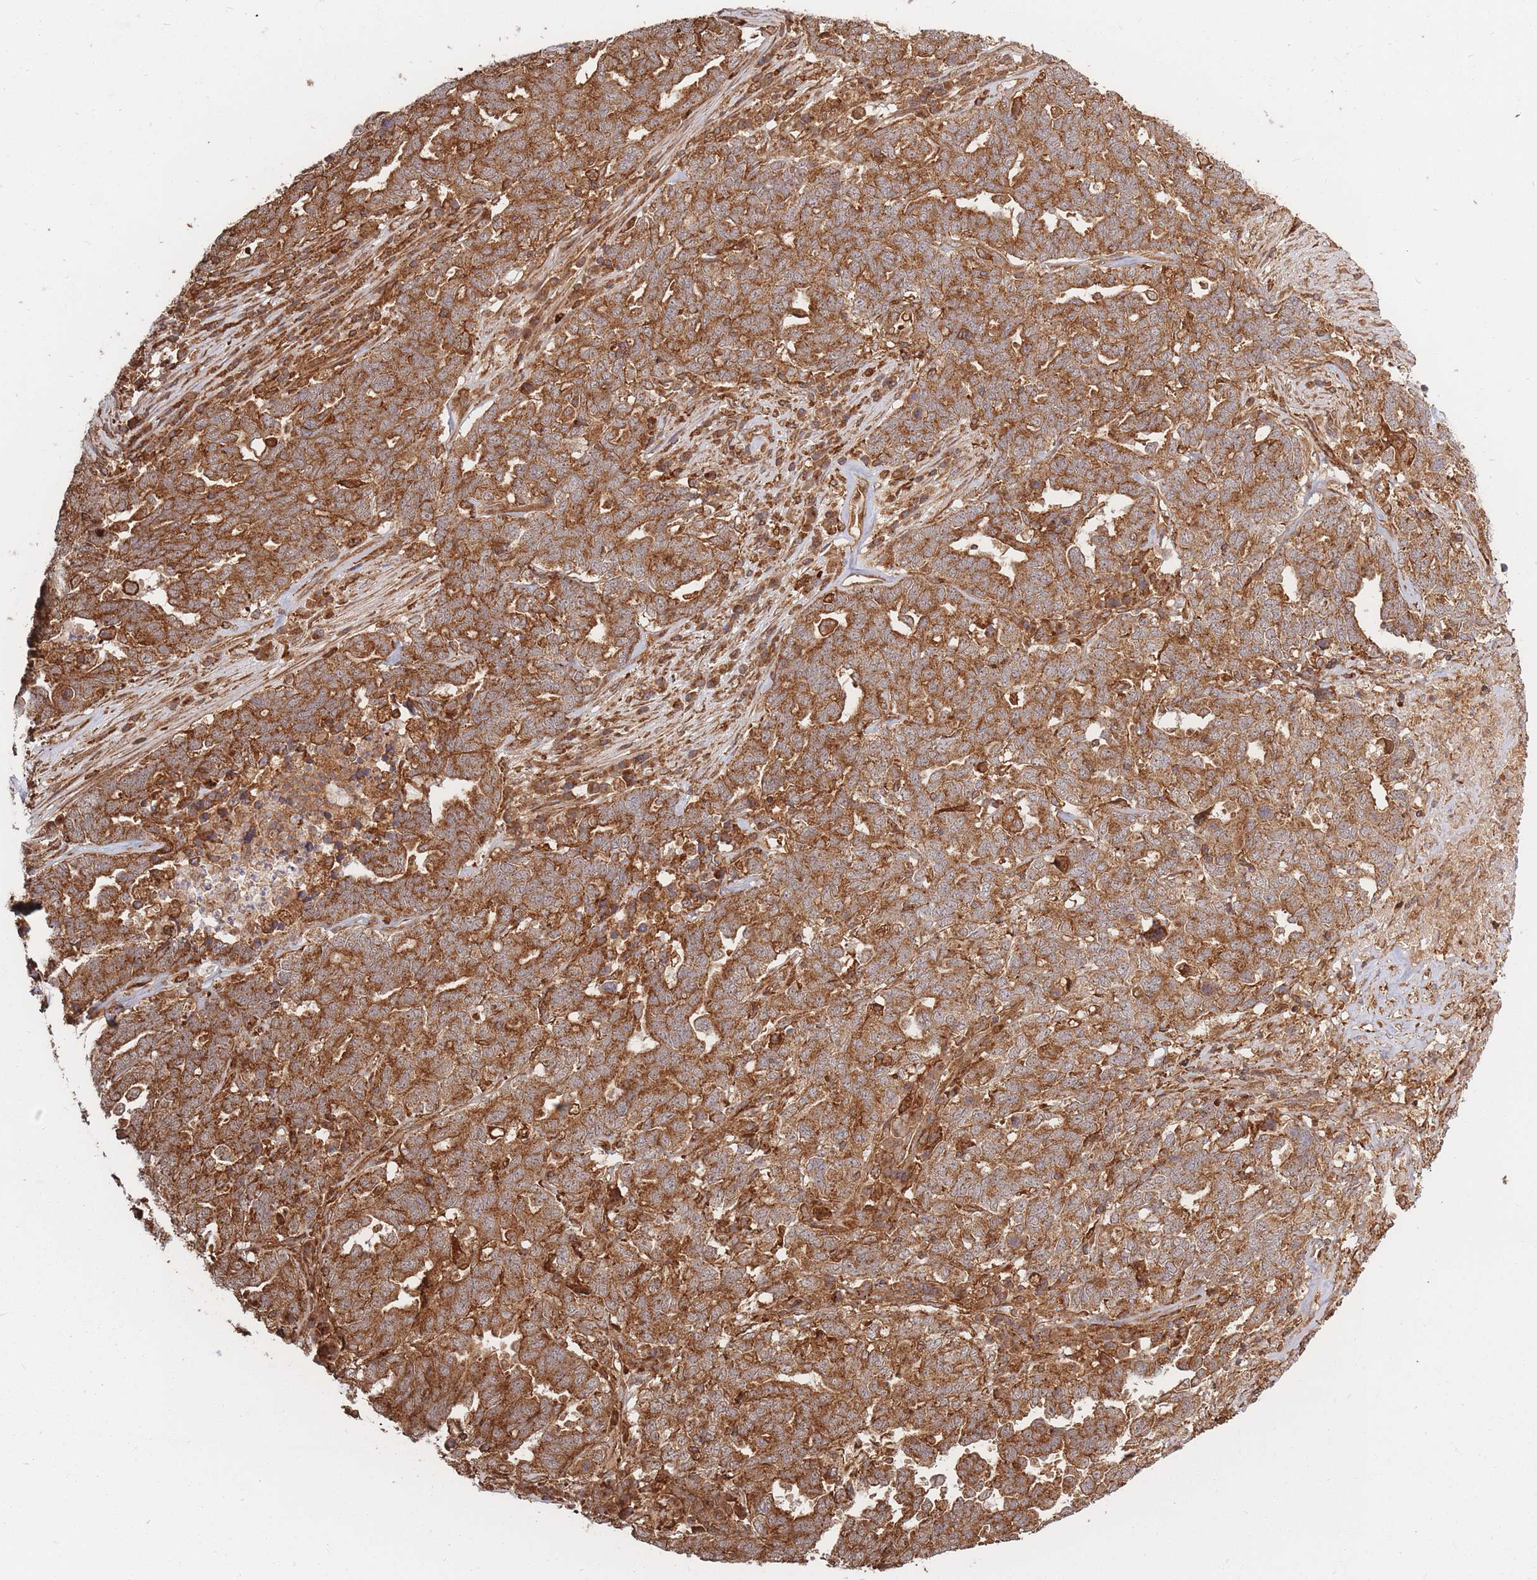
{"staining": {"intensity": "strong", "quantity": ">75%", "location": "cytoplasmic/membranous"}, "tissue": "ovarian cancer", "cell_type": "Tumor cells", "image_type": "cancer", "snomed": [{"axis": "morphology", "description": "Carcinoma, endometroid"}, {"axis": "topography", "description": "Ovary"}], "caption": "Endometroid carcinoma (ovarian) tissue demonstrates strong cytoplasmic/membranous staining in about >75% of tumor cells", "gene": "RASSF2", "patient": {"sex": "female", "age": 62}}